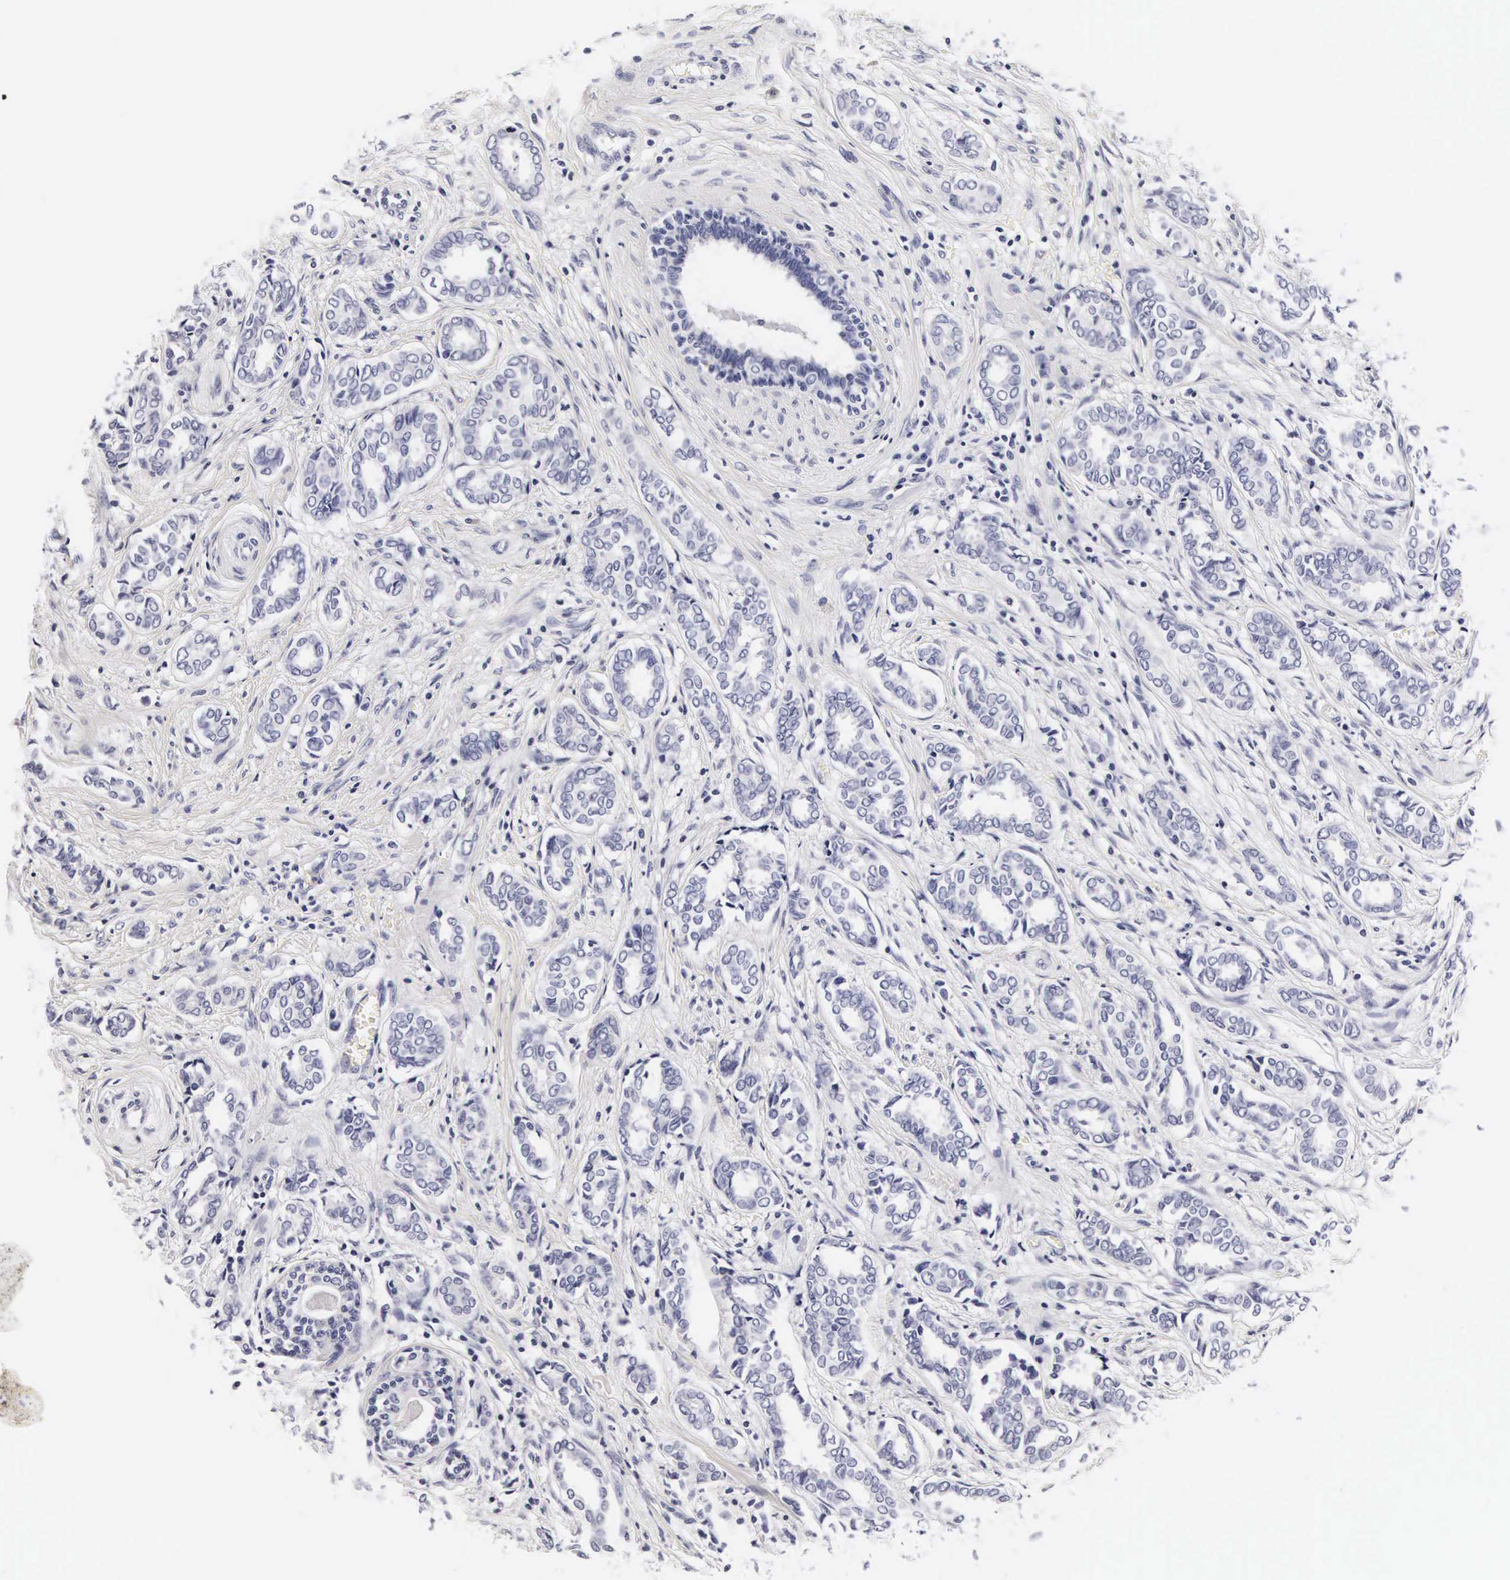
{"staining": {"intensity": "negative", "quantity": "none", "location": "none"}, "tissue": "breast cancer", "cell_type": "Tumor cells", "image_type": "cancer", "snomed": [{"axis": "morphology", "description": "Duct carcinoma"}, {"axis": "topography", "description": "Breast"}], "caption": "Immunohistochemical staining of human infiltrating ductal carcinoma (breast) demonstrates no significant positivity in tumor cells.", "gene": "RNASE6", "patient": {"sex": "female", "age": 50}}